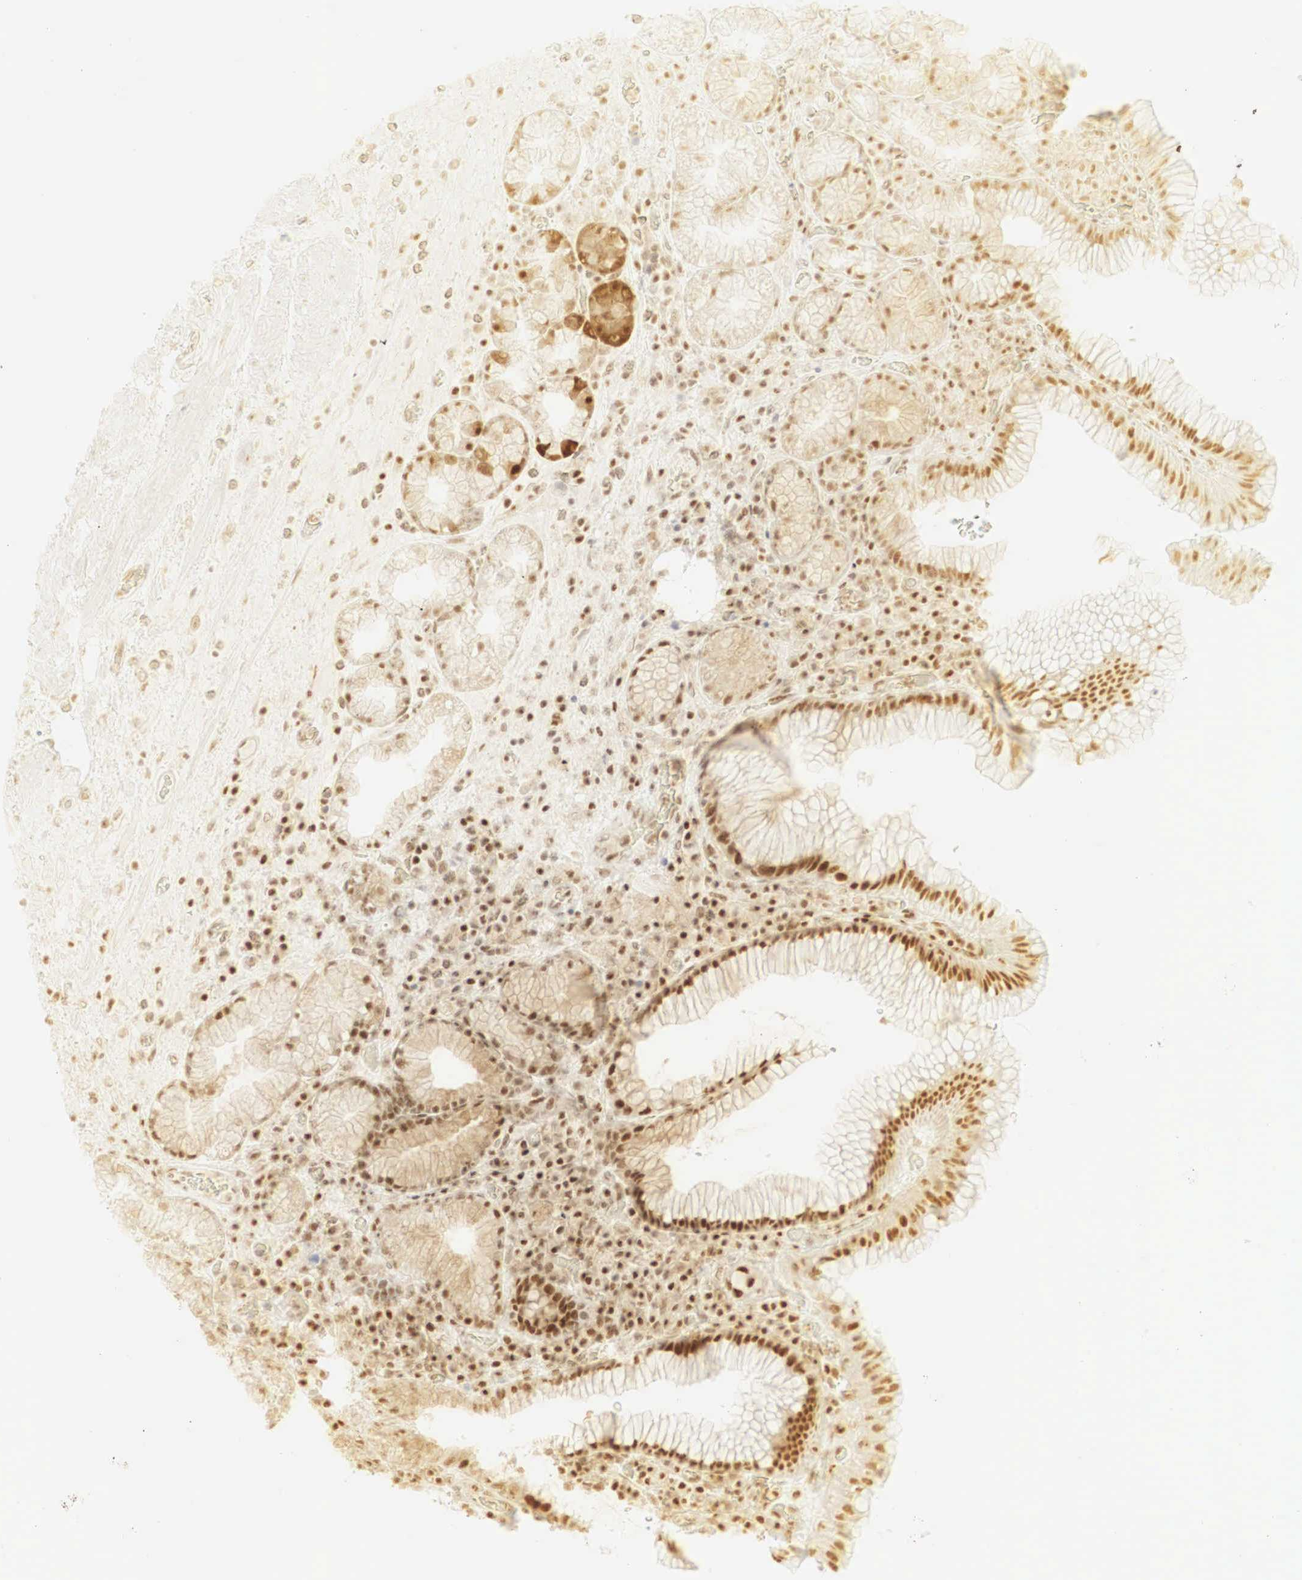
{"staining": {"intensity": "moderate", "quantity": ">75%", "location": "cytoplasmic/membranous,nuclear"}, "tissue": "stomach", "cell_type": "Glandular cells", "image_type": "normal", "snomed": [{"axis": "morphology", "description": "Normal tissue, NOS"}, {"axis": "topography", "description": "Stomach, lower"}, {"axis": "topography", "description": "Duodenum"}], "caption": "DAB (3,3'-diaminobenzidine) immunohistochemical staining of benign stomach reveals moderate cytoplasmic/membranous,nuclear protein positivity in approximately >75% of glandular cells. The staining was performed using DAB (3,3'-diaminobenzidine), with brown indicating positive protein expression. Nuclei are stained blue with hematoxylin.", "gene": "RNF113A", "patient": {"sex": "male", "age": 84}}